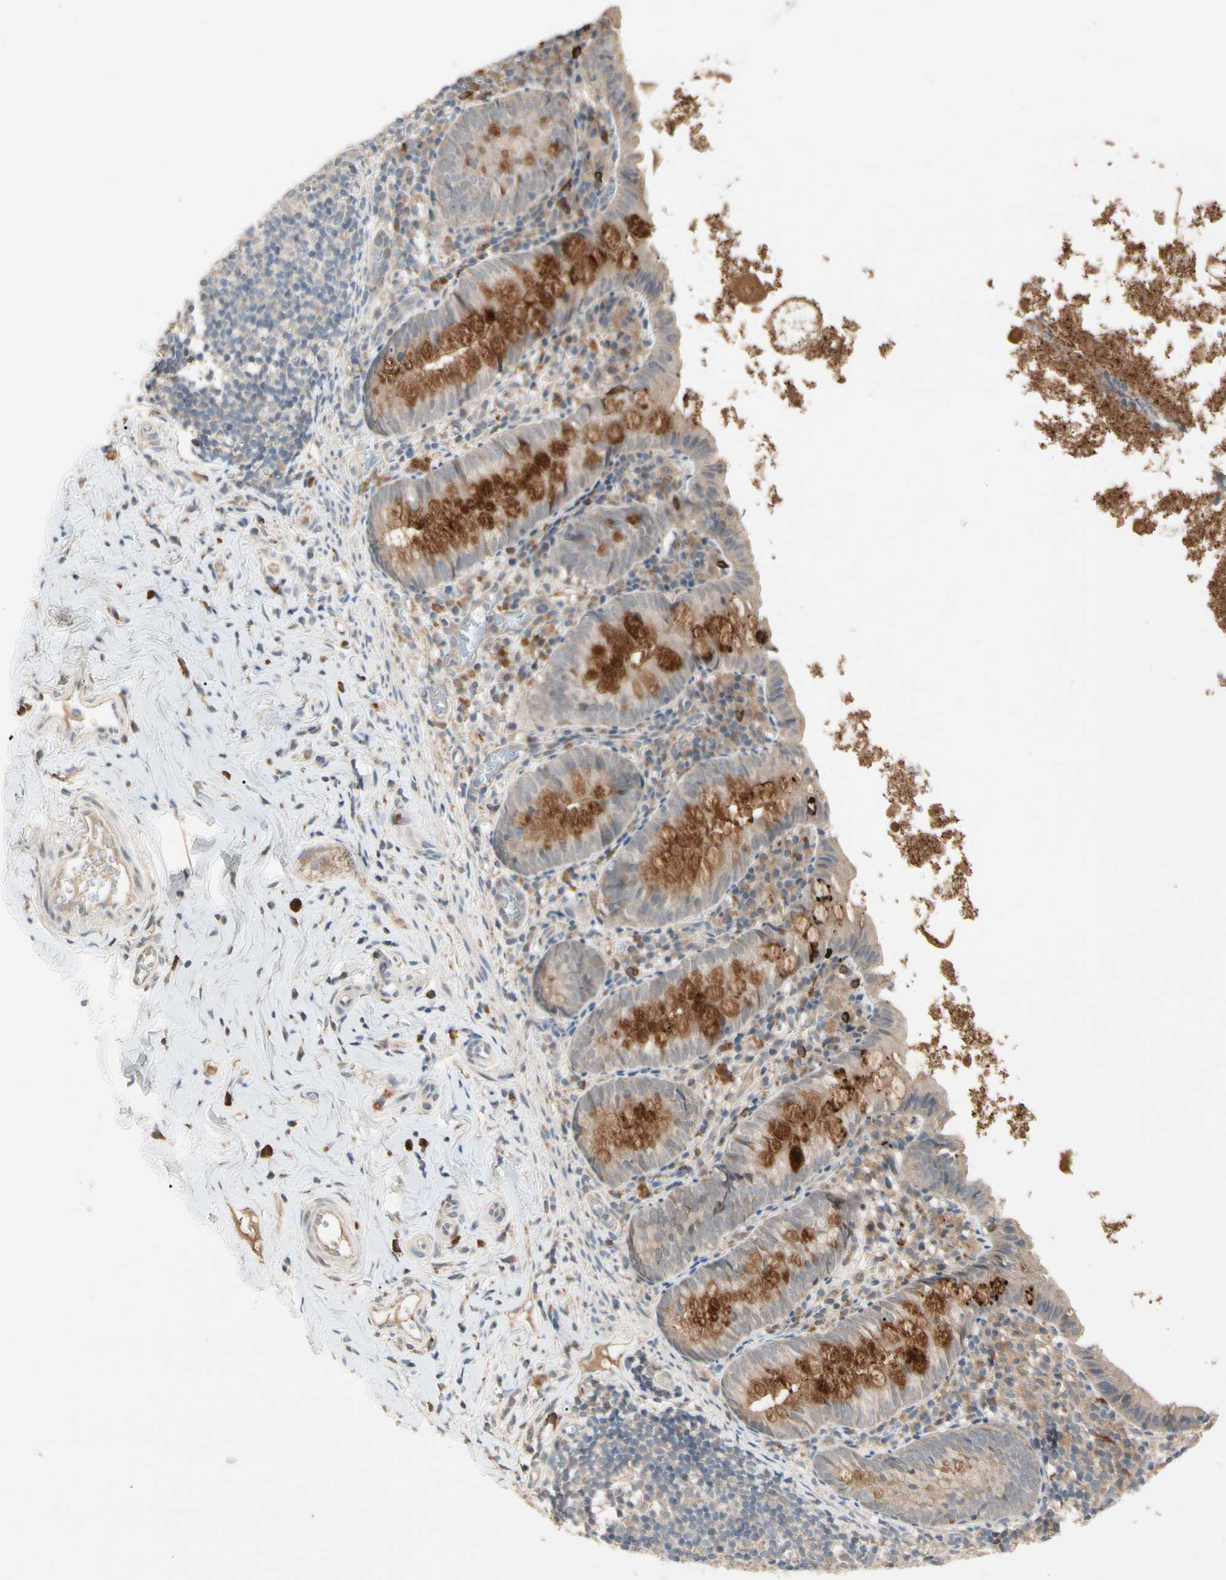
{"staining": {"intensity": "moderate", "quantity": "25%-75%", "location": "cytoplasmic/membranous"}, "tissue": "appendix", "cell_type": "Glandular cells", "image_type": "normal", "snomed": [{"axis": "morphology", "description": "Normal tissue, NOS"}, {"axis": "topography", "description": "Appendix"}], "caption": "Immunohistochemical staining of normal human appendix shows moderate cytoplasmic/membranous protein staining in about 25%-75% of glandular cells.", "gene": "ATG4C", "patient": {"sex": "female", "age": 10}}